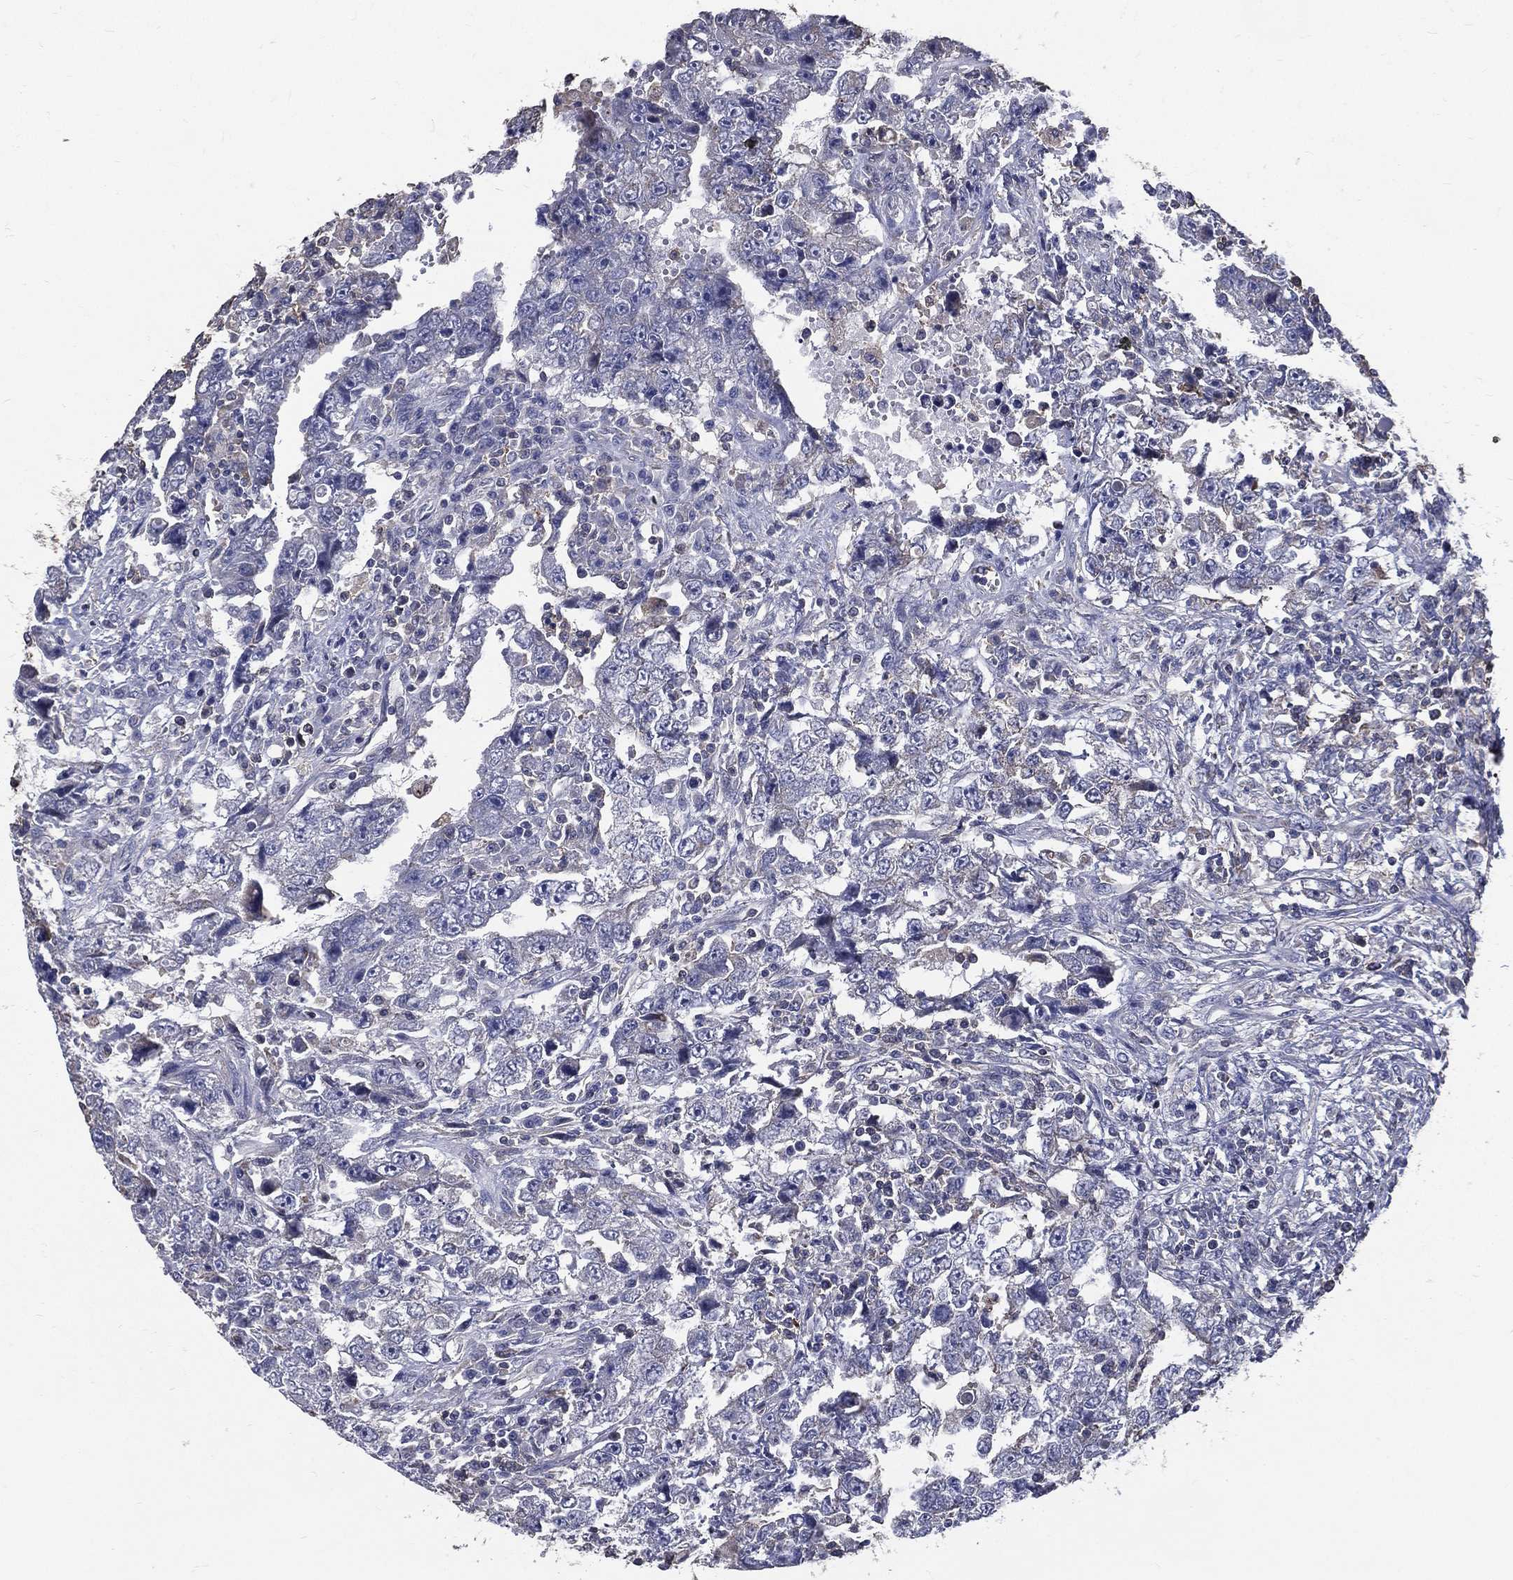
{"staining": {"intensity": "negative", "quantity": "none", "location": "none"}, "tissue": "testis cancer", "cell_type": "Tumor cells", "image_type": "cancer", "snomed": [{"axis": "morphology", "description": "Carcinoma, Embryonal, NOS"}, {"axis": "topography", "description": "Testis"}], "caption": "Tumor cells show no significant protein expression in embryonal carcinoma (testis).", "gene": "SERPINB2", "patient": {"sex": "male", "age": 26}}